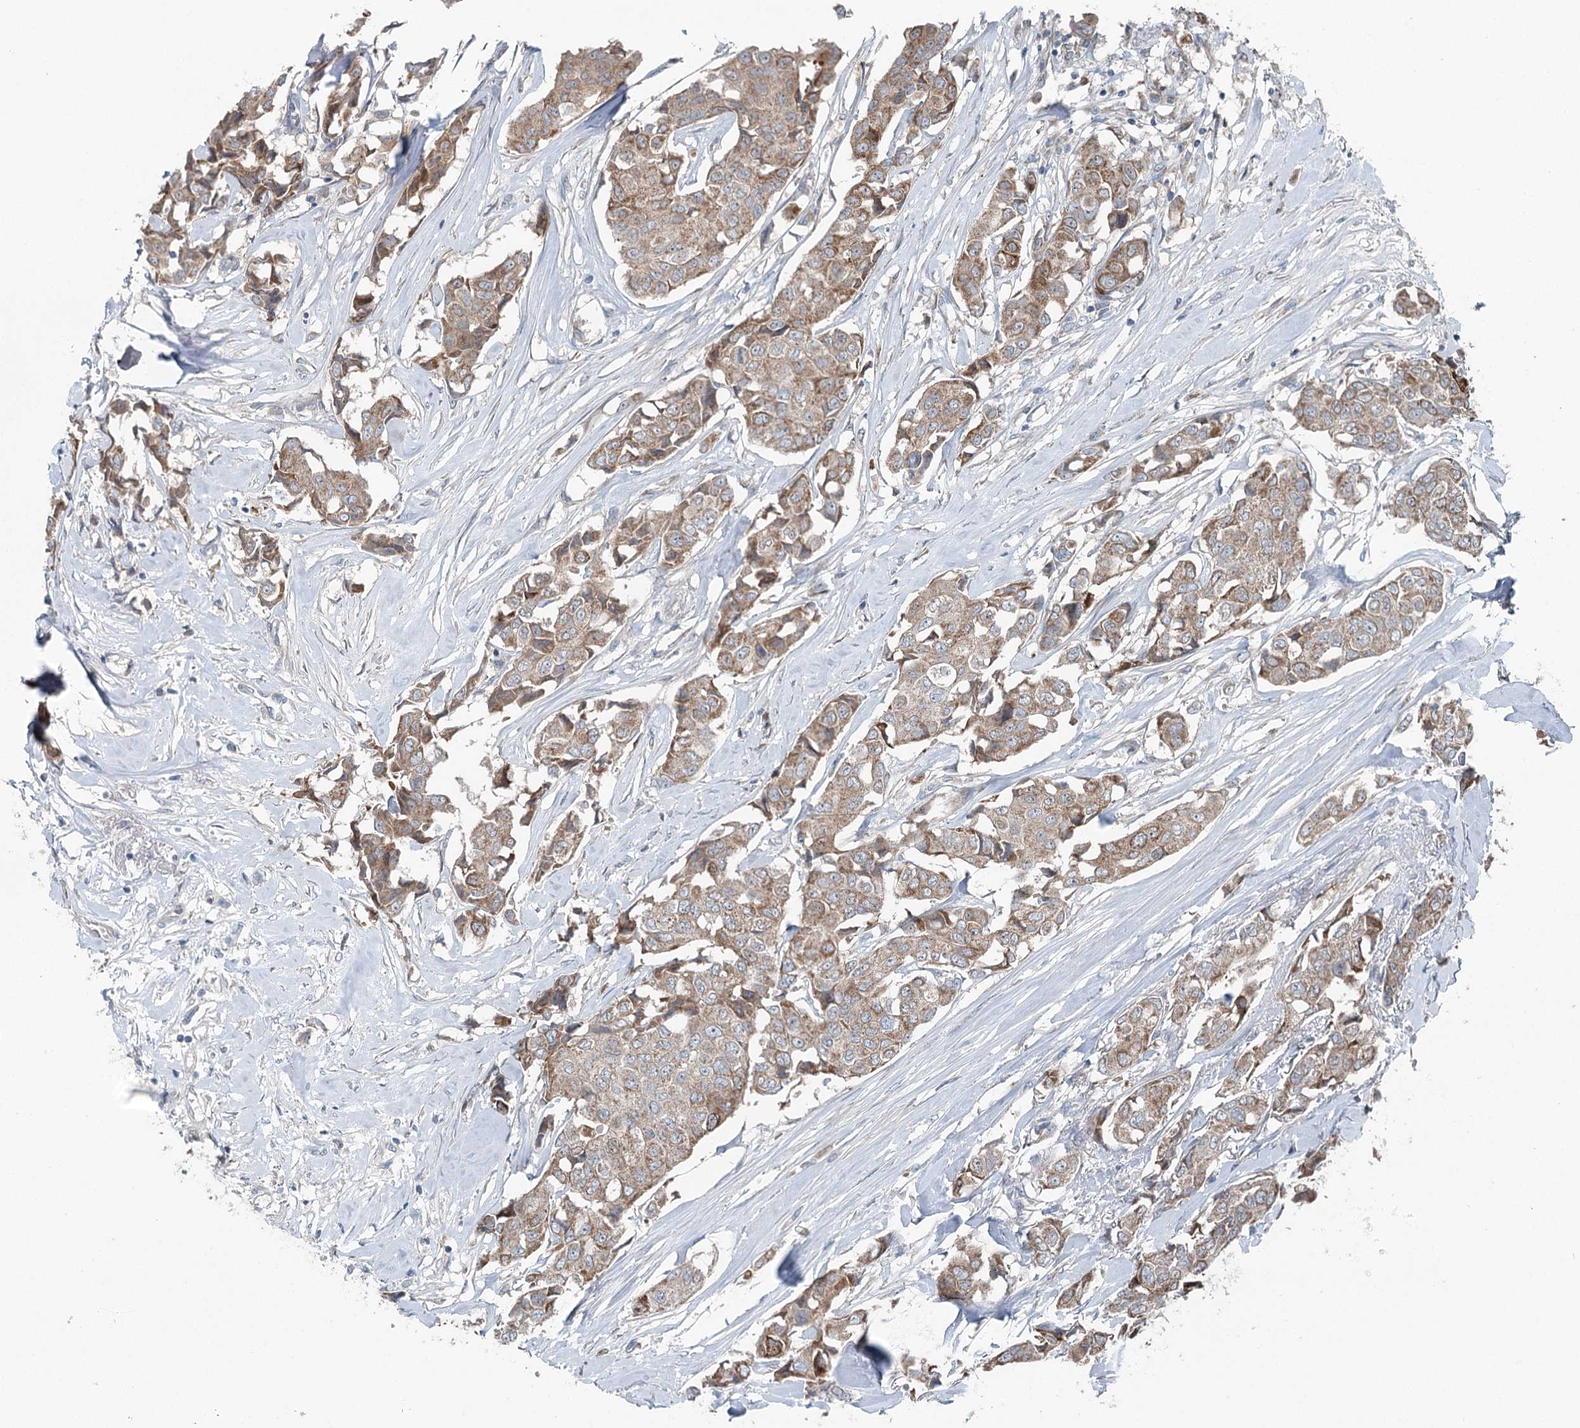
{"staining": {"intensity": "moderate", "quantity": ">75%", "location": "cytoplasmic/membranous"}, "tissue": "breast cancer", "cell_type": "Tumor cells", "image_type": "cancer", "snomed": [{"axis": "morphology", "description": "Duct carcinoma"}, {"axis": "topography", "description": "Breast"}], "caption": "A brown stain shows moderate cytoplasmic/membranous expression of a protein in intraductal carcinoma (breast) tumor cells.", "gene": "CHCHD5", "patient": {"sex": "female", "age": 80}}